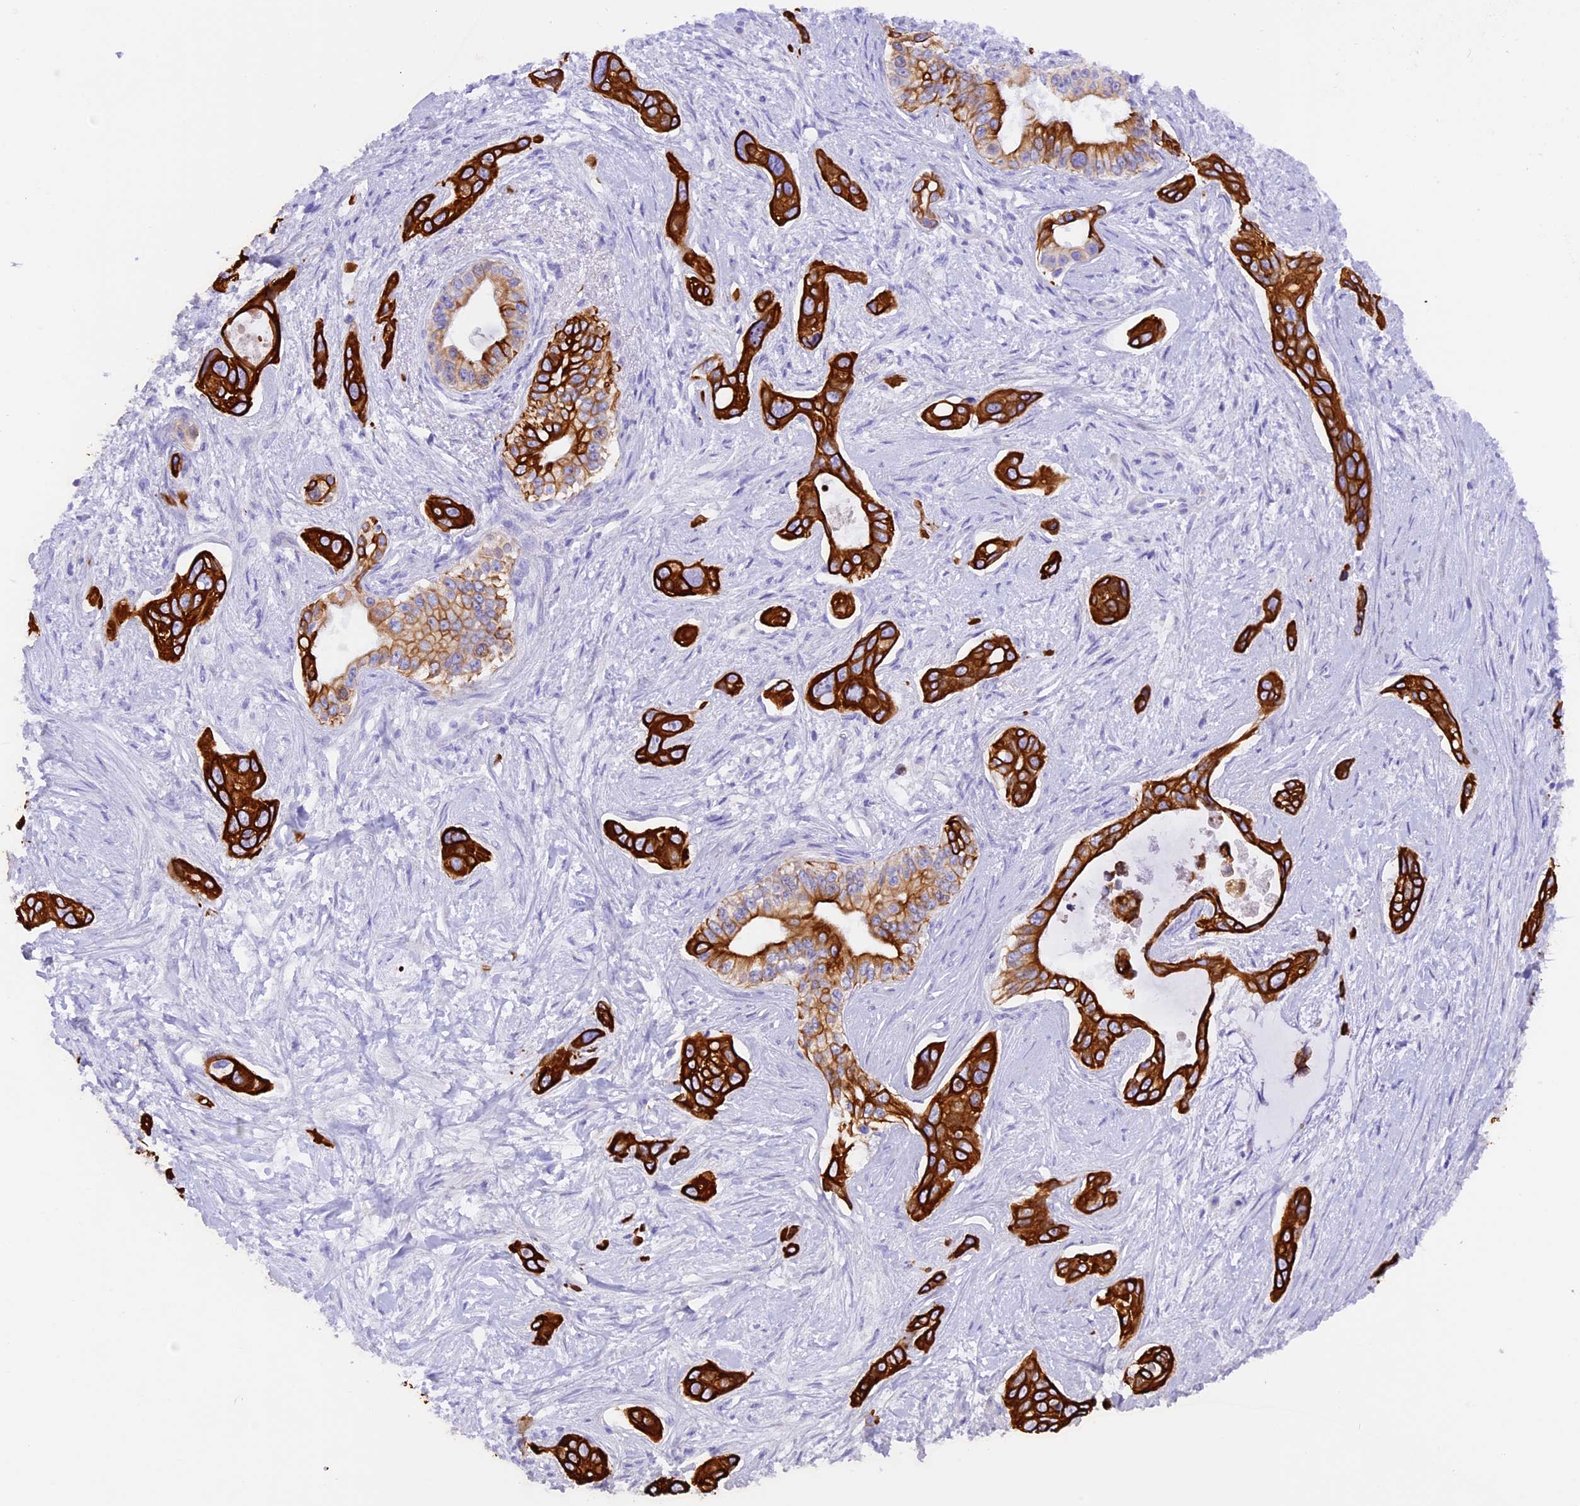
{"staining": {"intensity": "strong", "quantity": ">75%", "location": "cytoplasmic/membranous"}, "tissue": "pancreatic cancer", "cell_type": "Tumor cells", "image_type": "cancer", "snomed": [{"axis": "morphology", "description": "Adenocarcinoma, NOS"}, {"axis": "topography", "description": "Pancreas"}], "caption": "Immunohistochemistry (IHC) of human pancreatic cancer (adenocarcinoma) shows high levels of strong cytoplasmic/membranous expression in about >75% of tumor cells.", "gene": "PKIA", "patient": {"sex": "male", "age": 72}}